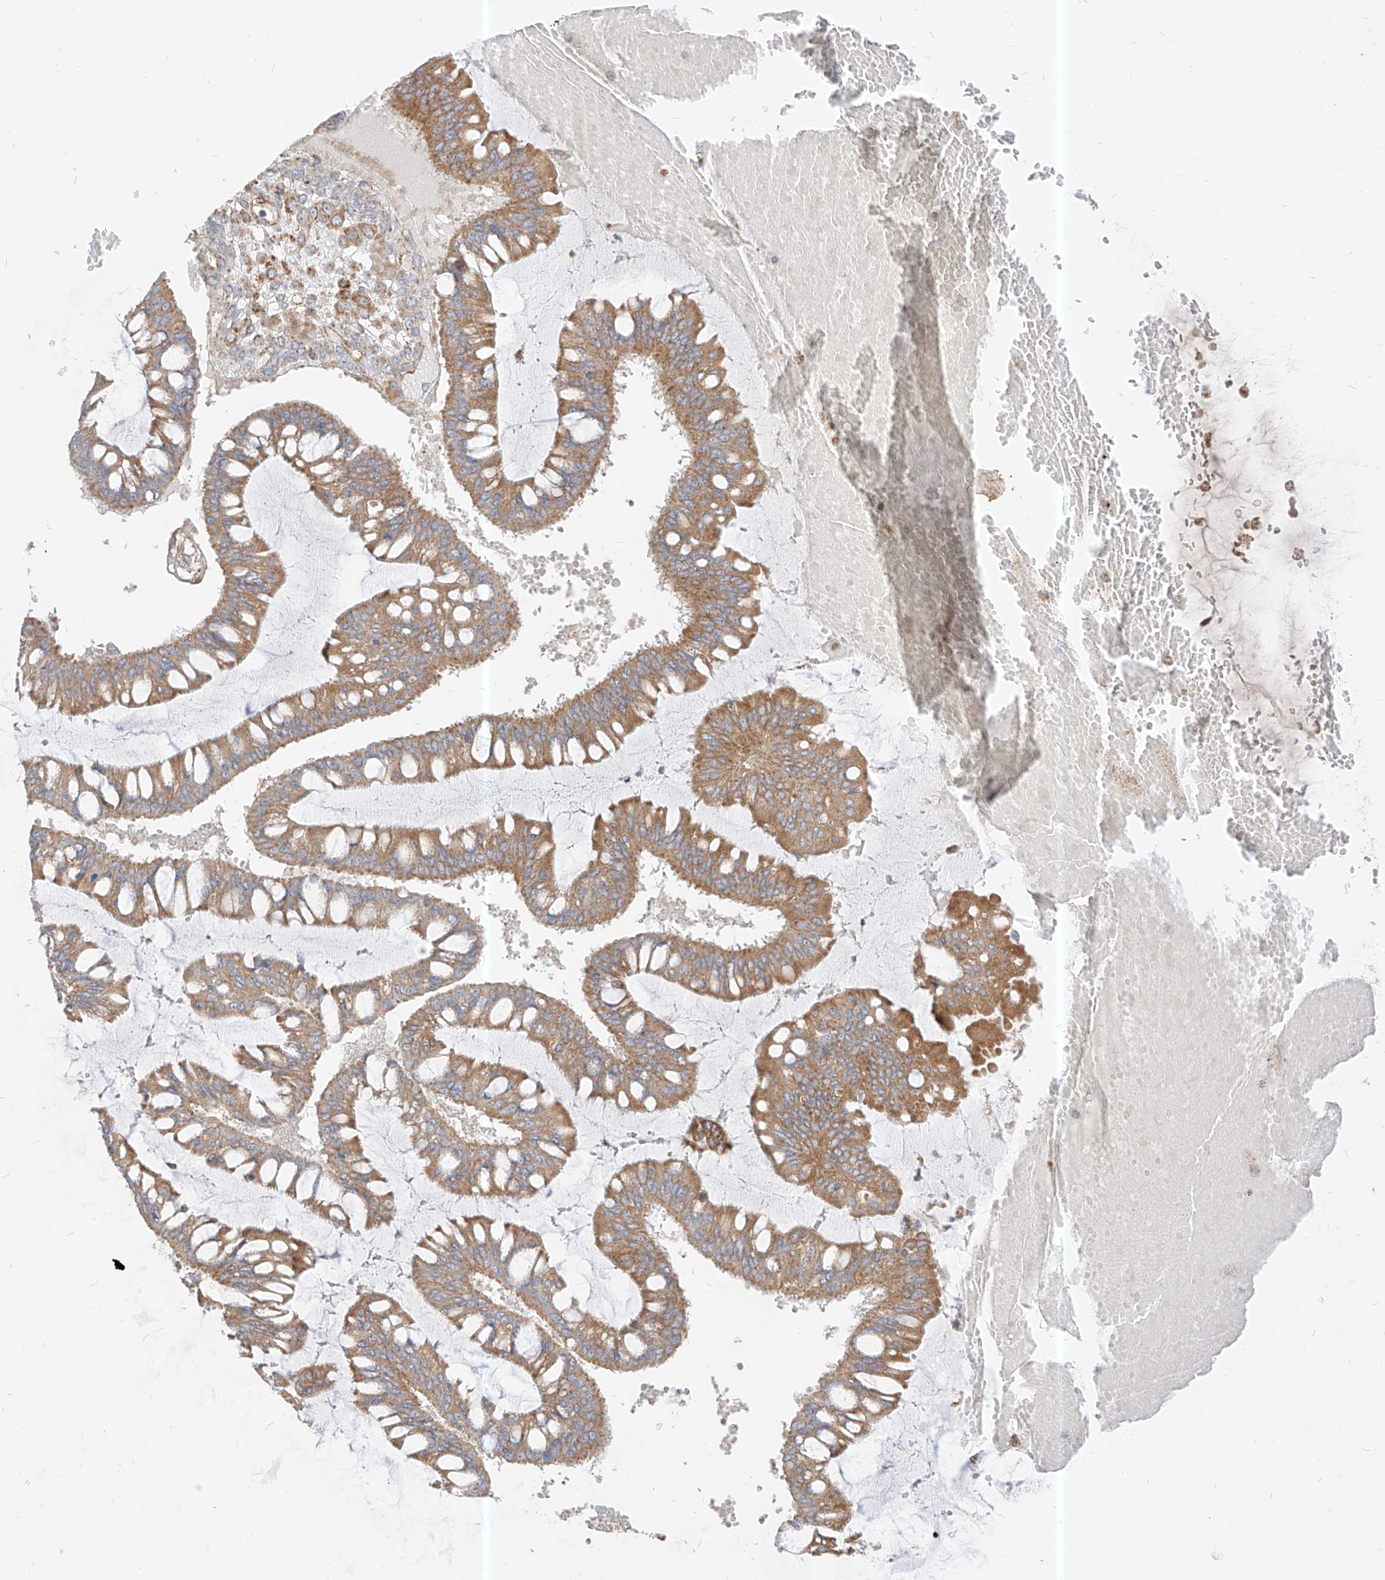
{"staining": {"intensity": "moderate", "quantity": ">75%", "location": "cytoplasmic/membranous"}, "tissue": "ovarian cancer", "cell_type": "Tumor cells", "image_type": "cancer", "snomed": [{"axis": "morphology", "description": "Cystadenocarcinoma, mucinous, NOS"}, {"axis": "topography", "description": "Ovary"}], "caption": "Immunohistochemistry (IHC) photomicrograph of neoplastic tissue: human mucinous cystadenocarcinoma (ovarian) stained using immunohistochemistry displays medium levels of moderate protein expression localized specifically in the cytoplasmic/membranous of tumor cells, appearing as a cytoplasmic/membranous brown color.", "gene": "PLCL1", "patient": {"sex": "female", "age": 73}}